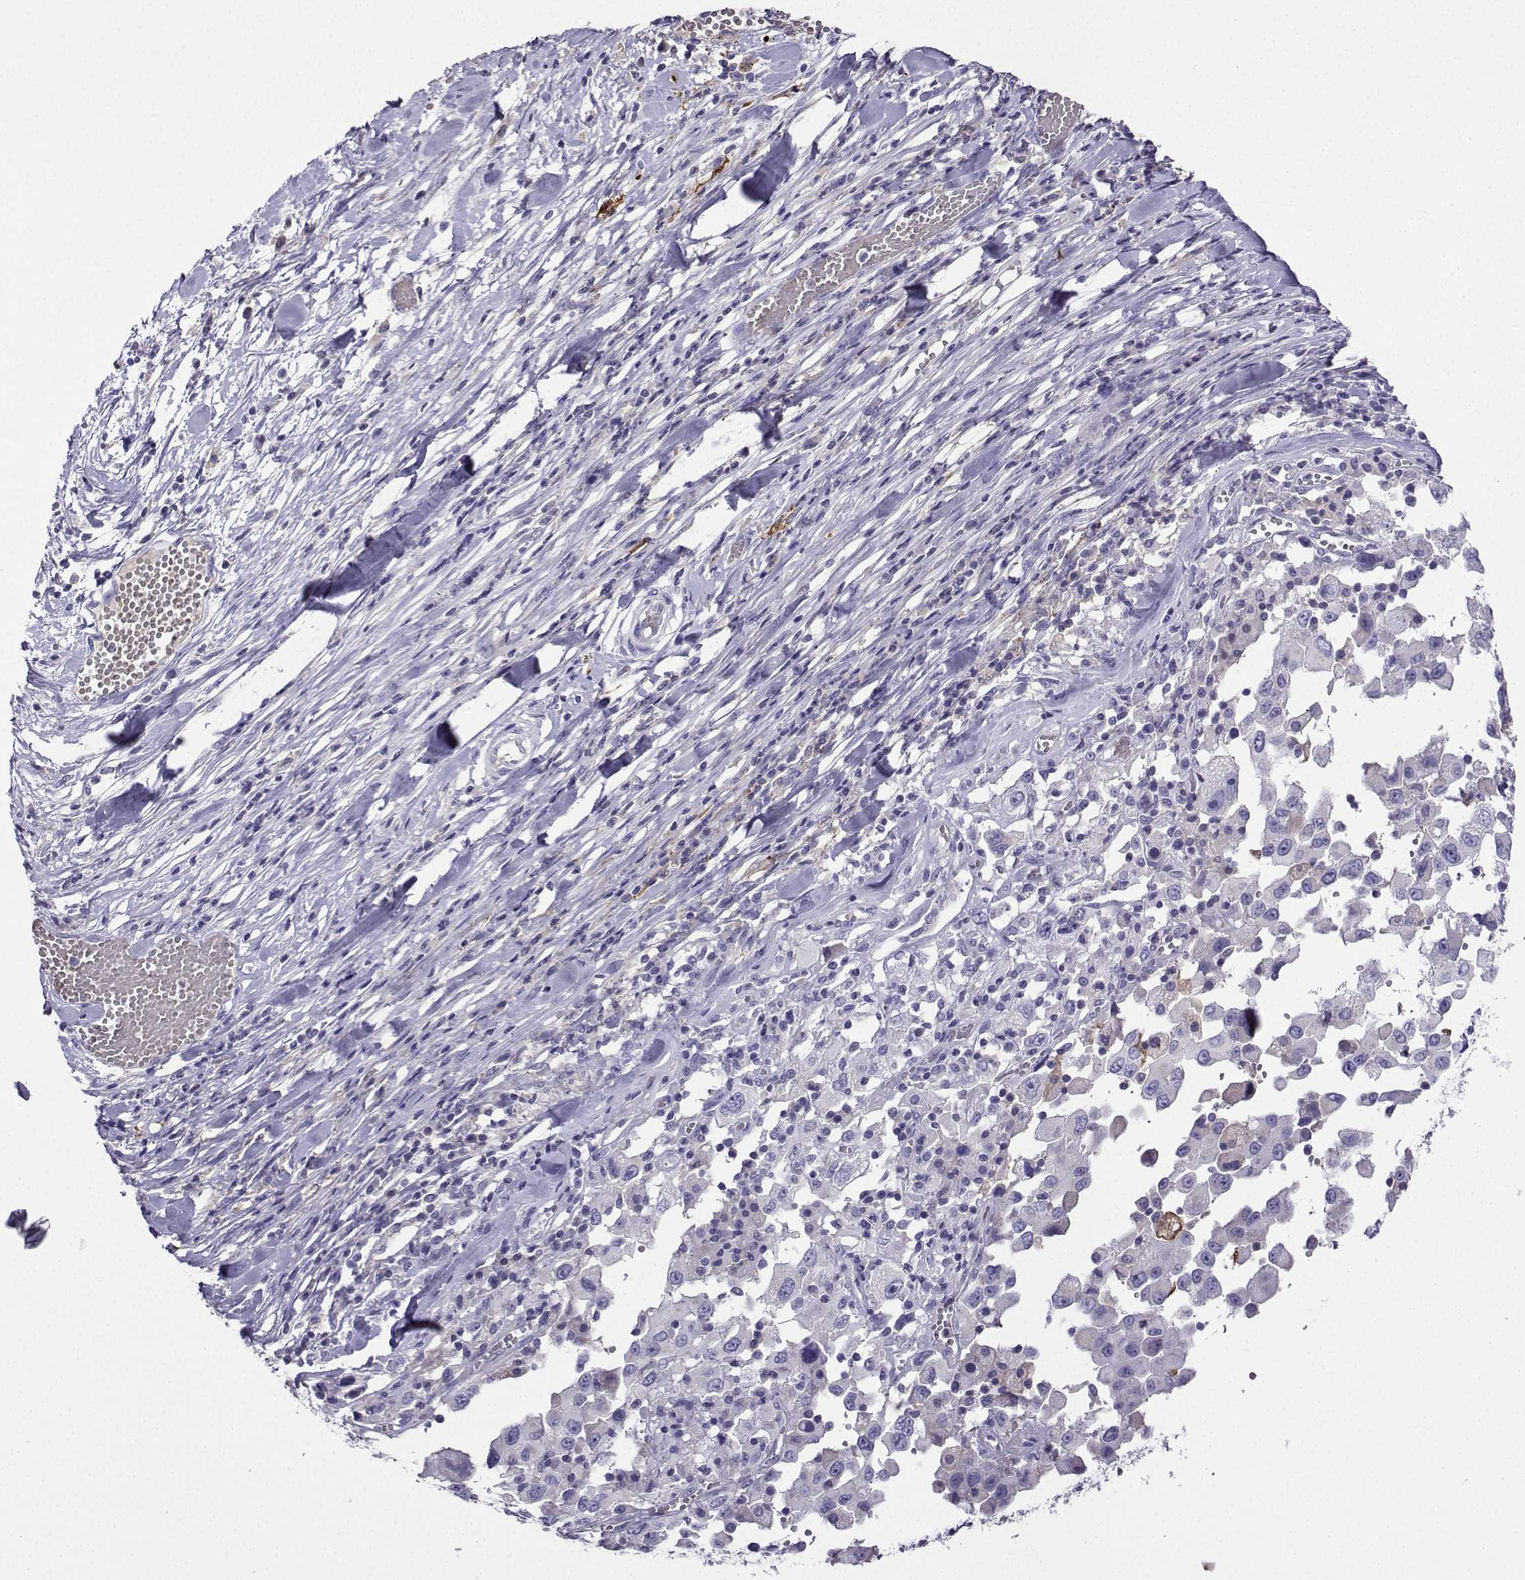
{"staining": {"intensity": "negative", "quantity": "none", "location": "none"}, "tissue": "melanoma", "cell_type": "Tumor cells", "image_type": "cancer", "snomed": [{"axis": "morphology", "description": "Malignant melanoma, Metastatic site"}, {"axis": "topography", "description": "Lymph node"}], "caption": "Tumor cells are negative for brown protein staining in melanoma.", "gene": "LINGO1", "patient": {"sex": "male", "age": 50}}